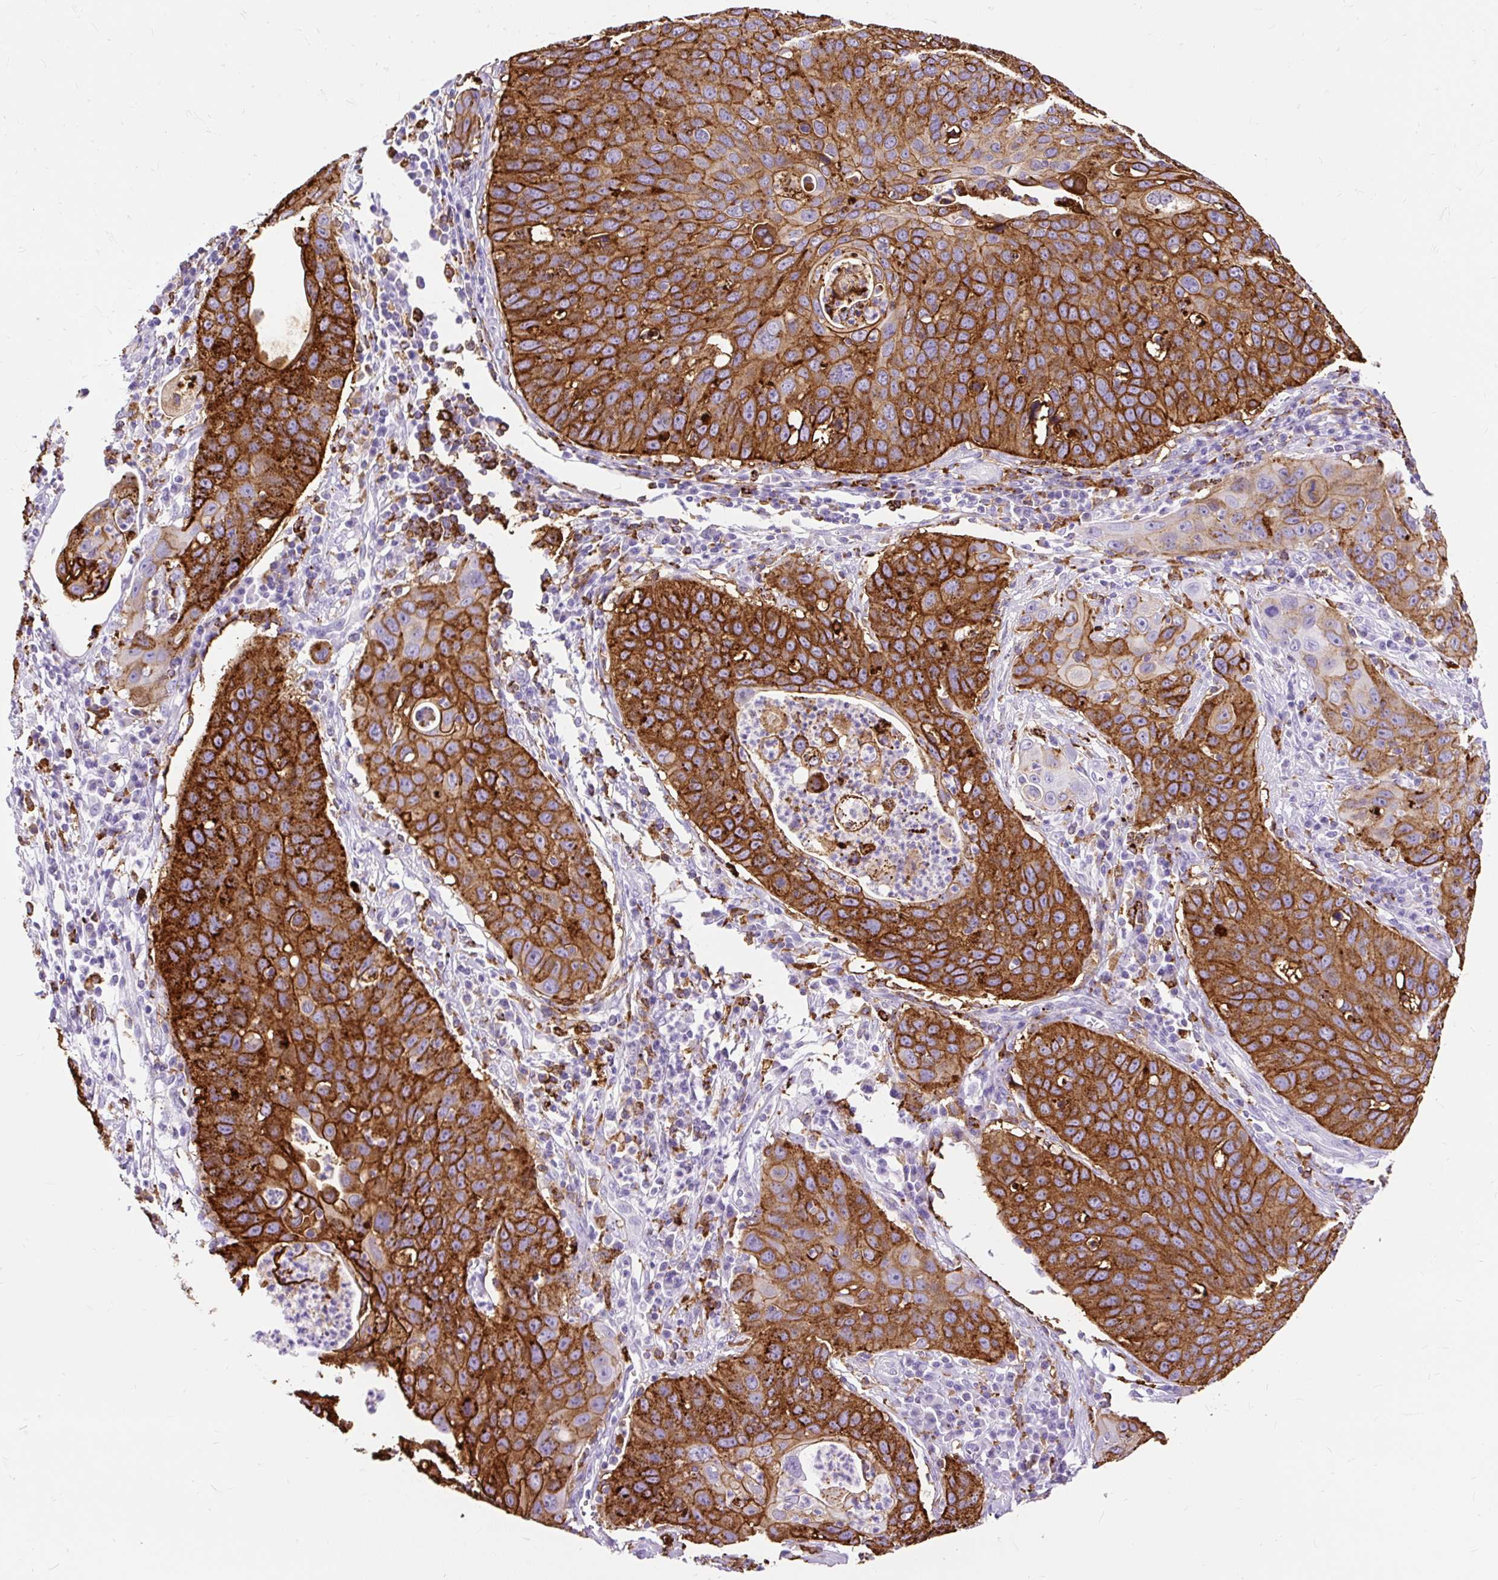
{"staining": {"intensity": "strong", "quantity": ">75%", "location": "cytoplasmic/membranous"}, "tissue": "cervical cancer", "cell_type": "Tumor cells", "image_type": "cancer", "snomed": [{"axis": "morphology", "description": "Squamous cell carcinoma, NOS"}, {"axis": "topography", "description": "Cervix"}], "caption": "A brown stain shows strong cytoplasmic/membranous staining of a protein in cervical cancer (squamous cell carcinoma) tumor cells. (DAB (3,3'-diaminobenzidine) = brown stain, brightfield microscopy at high magnification).", "gene": "HLA-DRA", "patient": {"sex": "female", "age": 36}}